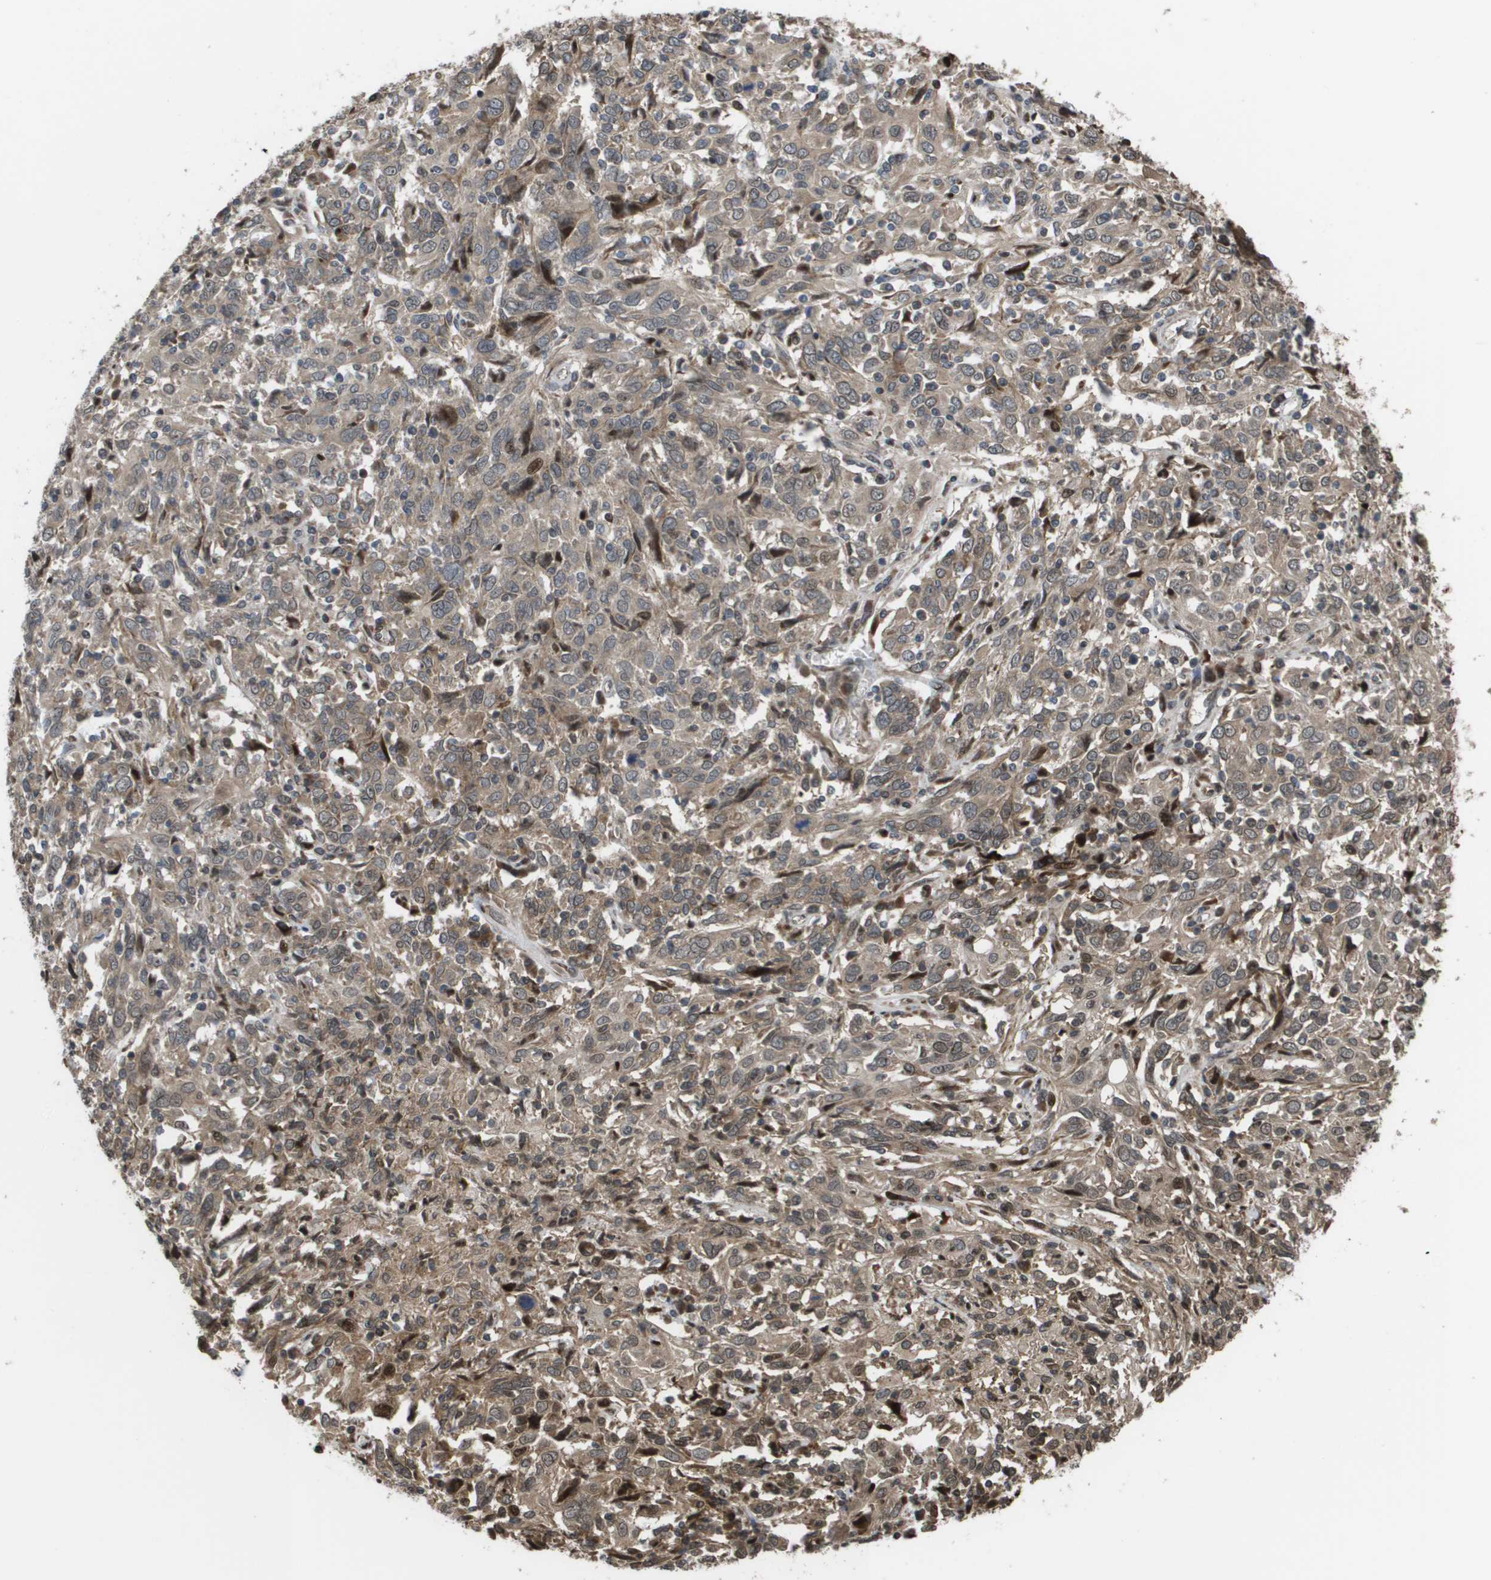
{"staining": {"intensity": "moderate", "quantity": "25%-75%", "location": "cytoplasmic/membranous,nuclear"}, "tissue": "cervical cancer", "cell_type": "Tumor cells", "image_type": "cancer", "snomed": [{"axis": "morphology", "description": "Squamous cell carcinoma, NOS"}, {"axis": "topography", "description": "Cervix"}], "caption": "Tumor cells exhibit moderate cytoplasmic/membranous and nuclear staining in approximately 25%-75% of cells in cervical cancer (squamous cell carcinoma).", "gene": "AXIN2", "patient": {"sex": "female", "age": 46}}